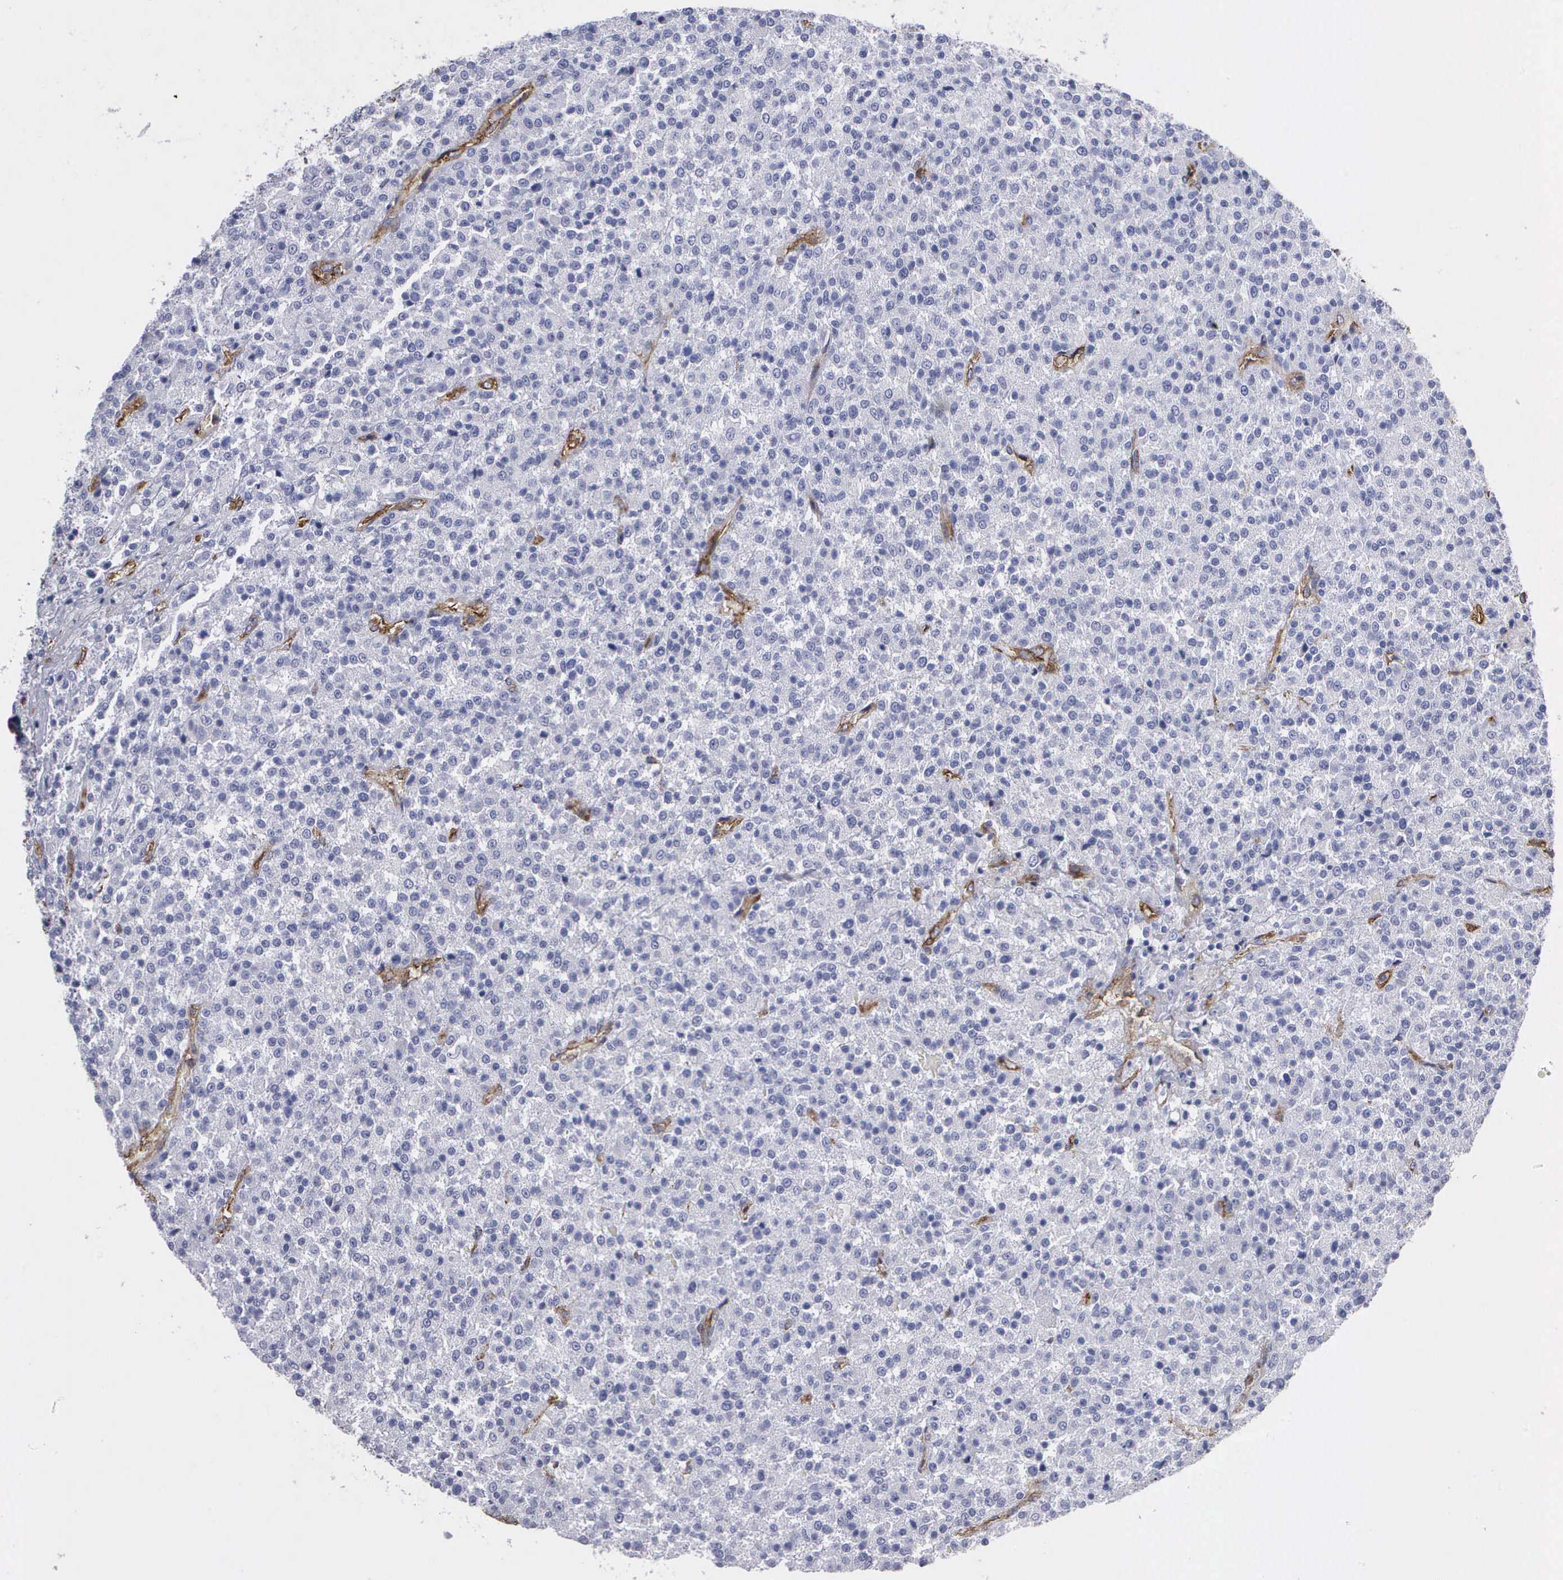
{"staining": {"intensity": "negative", "quantity": "none", "location": "none"}, "tissue": "testis cancer", "cell_type": "Tumor cells", "image_type": "cancer", "snomed": [{"axis": "morphology", "description": "Seminoma, NOS"}, {"axis": "topography", "description": "Testis"}], "caption": "This is a histopathology image of immunohistochemistry staining of testis cancer (seminoma), which shows no staining in tumor cells.", "gene": "MAGEB10", "patient": {"sex": "male", "age": 59}}